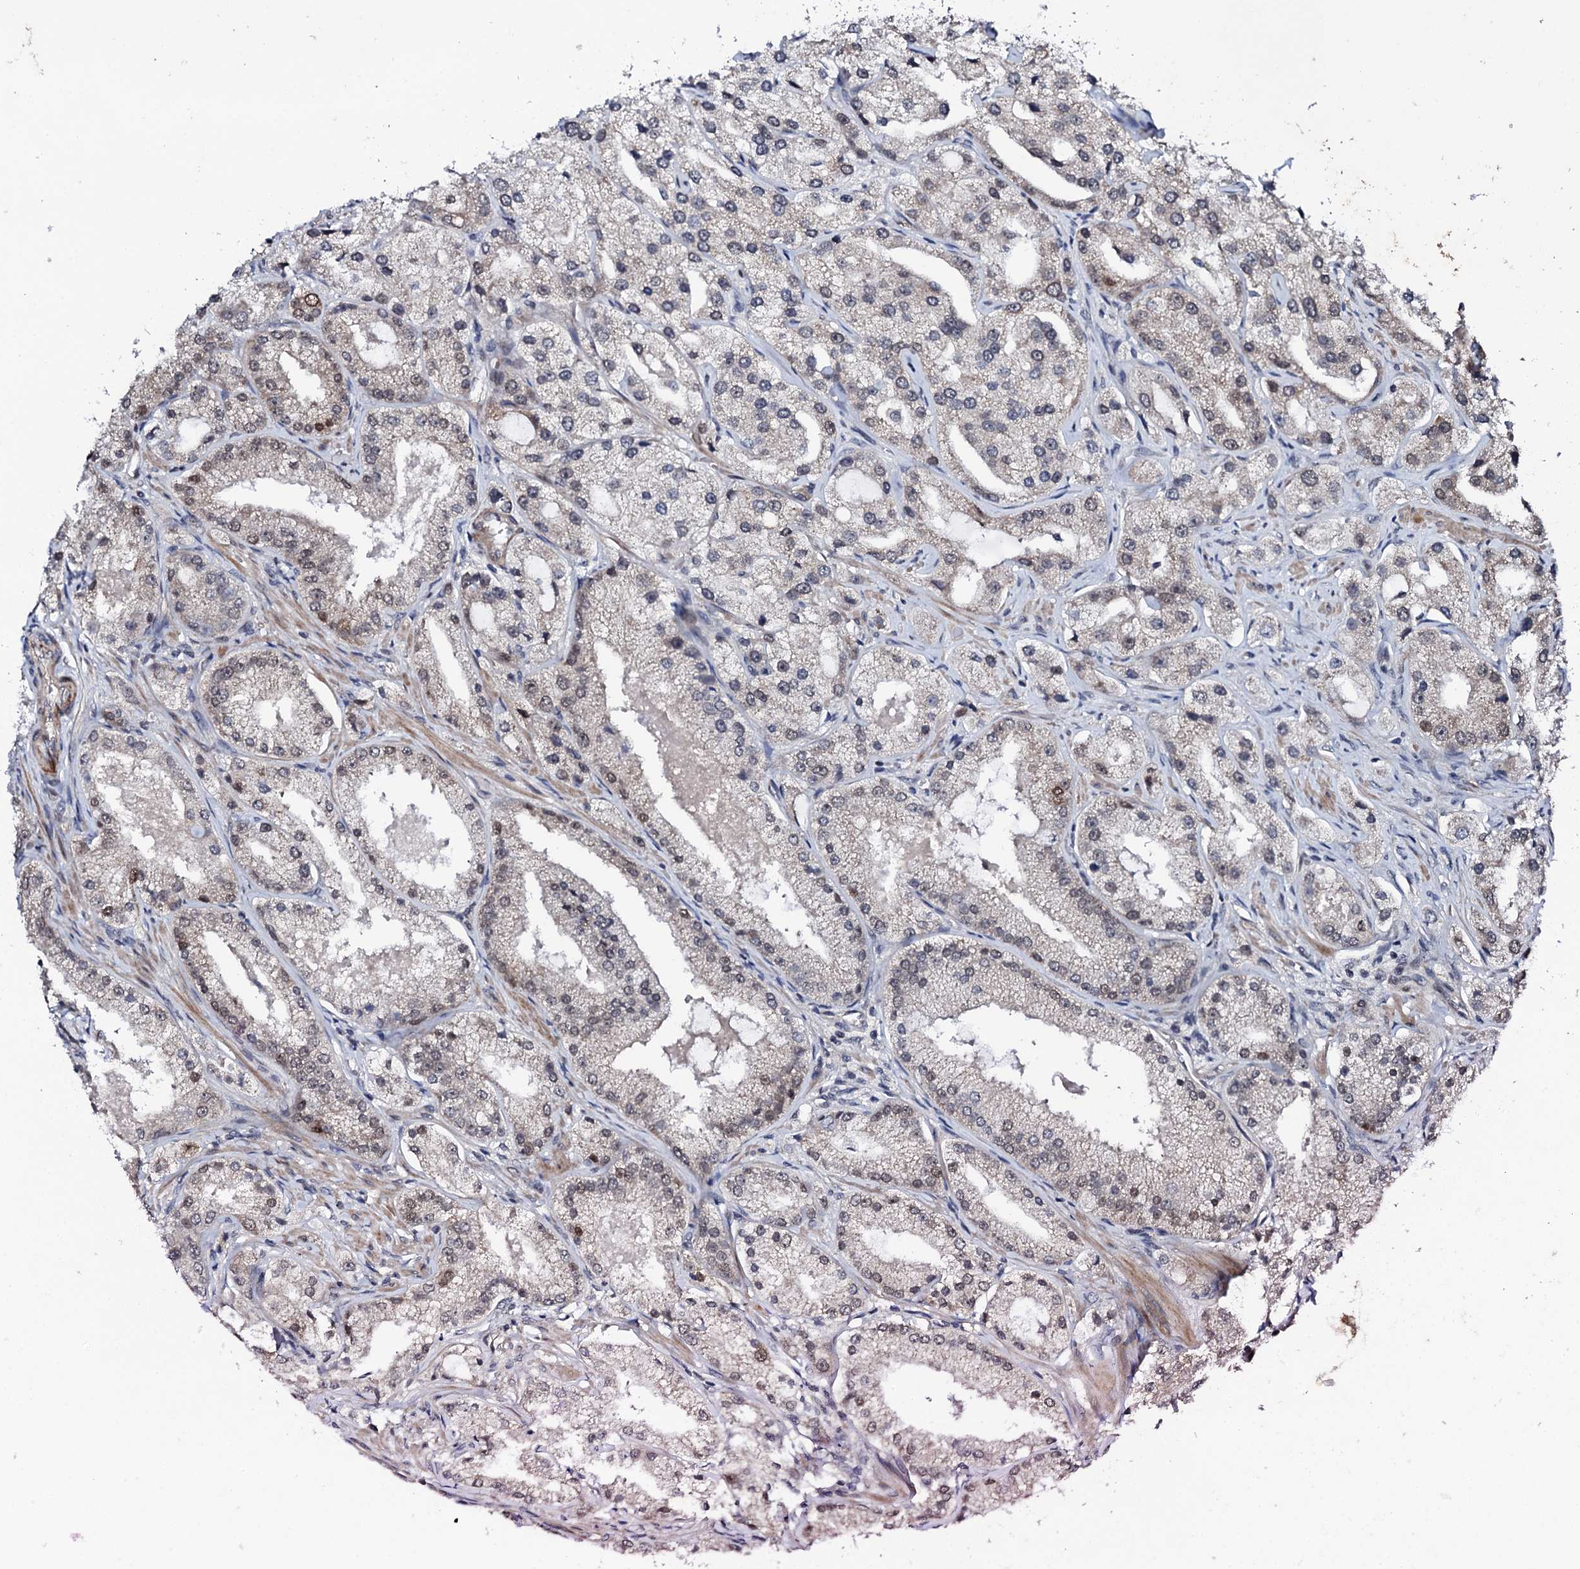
{"staining": {"intensity": "weak", "quantity": "25%-75%", "location": "nuclear"}, "tissue": "prostate cancer", "cell_type": "Tumor cells", "image_type": "cancer", "snomed": [{"axis": "morphology", "description": "Adenocarcinoma, Low grade"}, {"axis": "topography", "description": "Prostate"}], "caption": "A low amount of weak nuclear positivity is identified in about 25%-75% of tumor cells in prostate cancer (low-grade adenocarcinoma) tissue.", "gene": "FAM111A", "patient": {"sex": "male", "age": 69}}